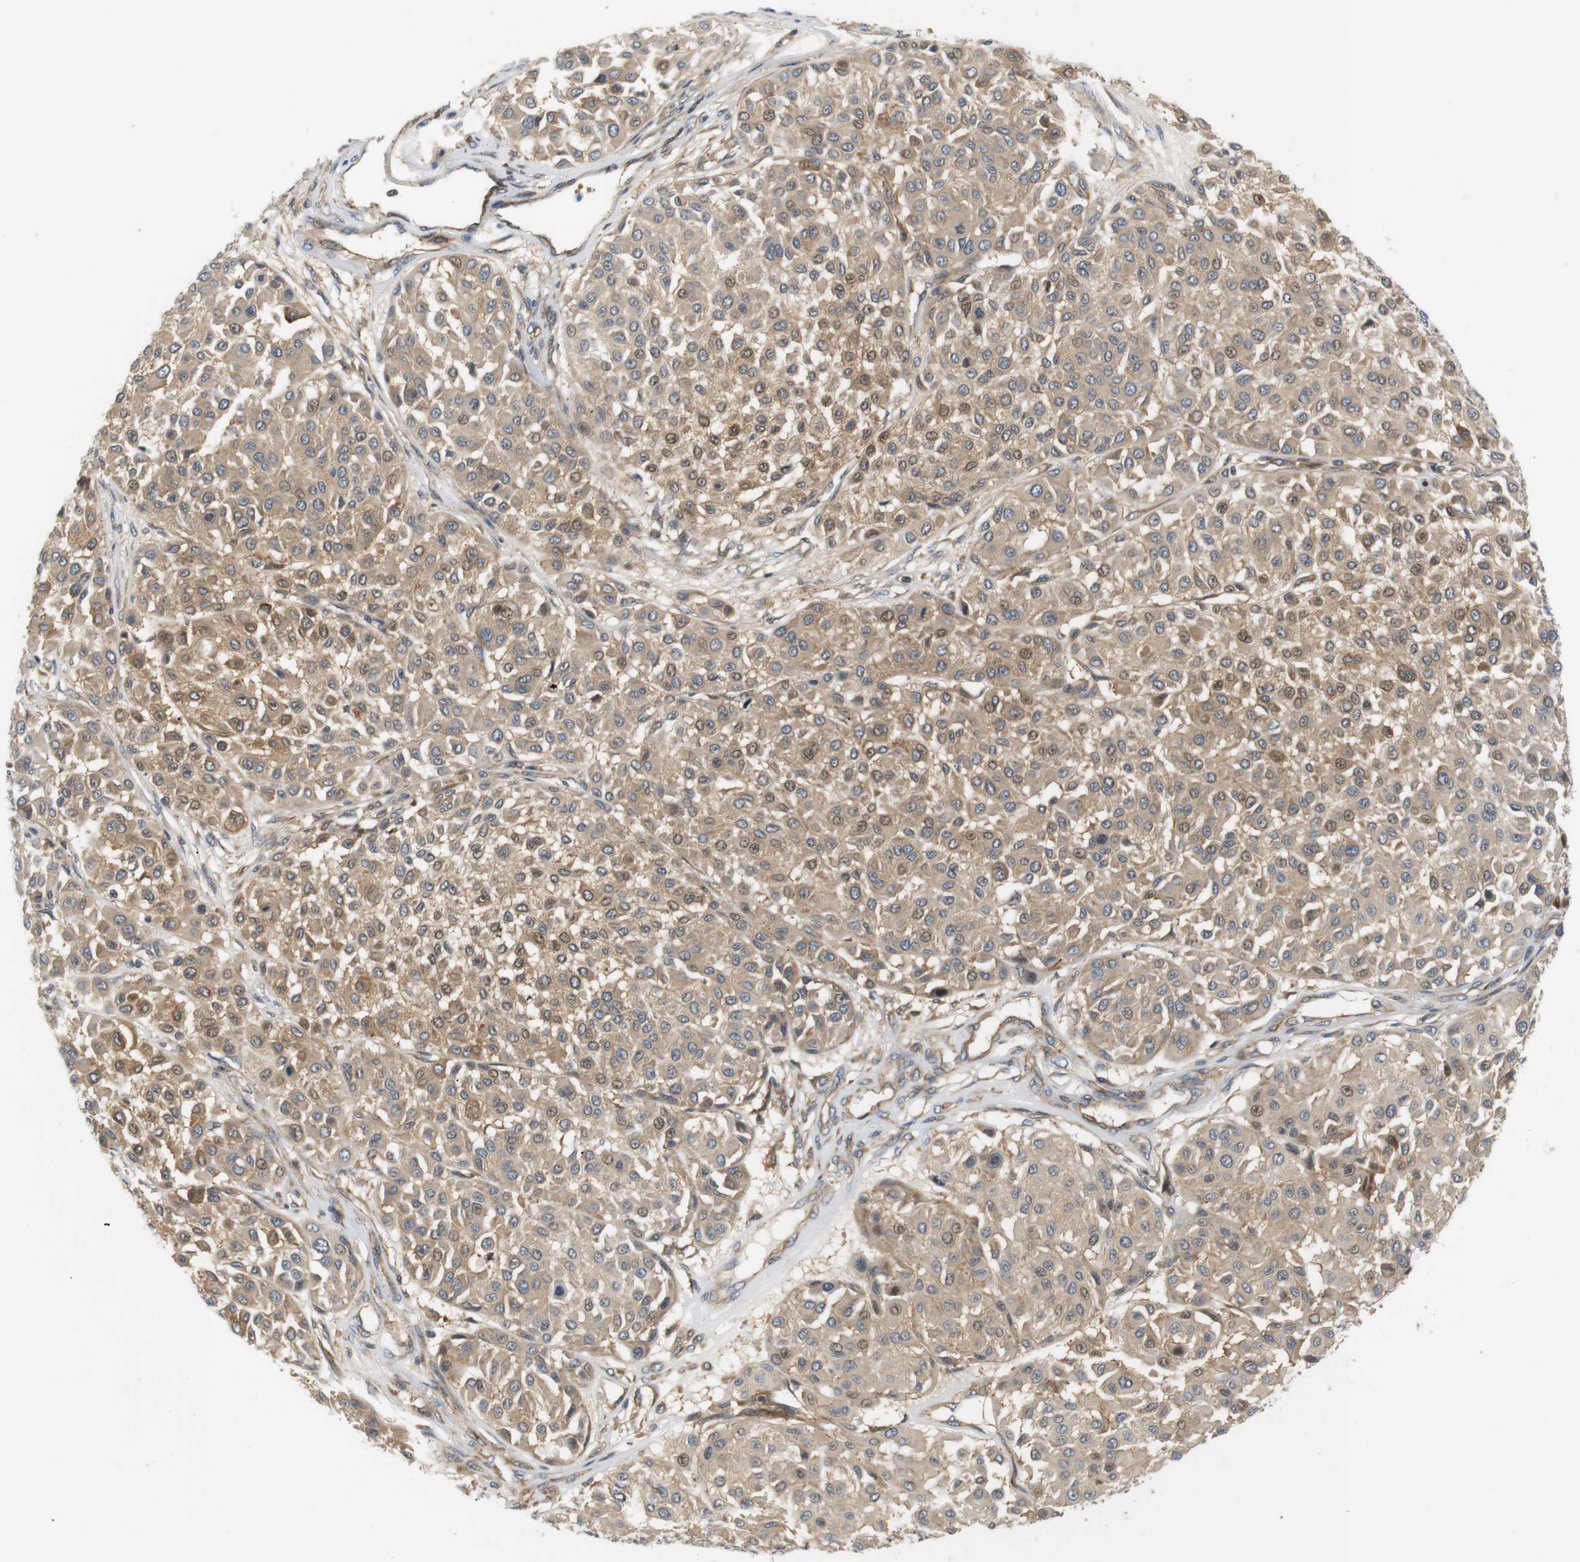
{"staining": {"intensity": "weak", "quantity": ">75%", "location": "cytoplasmic/membranous"}, "tissue": "melanoma", "cell_type": "Tumor cells", "image_type": "cancer", "snomed": [{"axis": "morphology", "description": "Malignant melanoma, Metastatic site"}, {"axis": "topography", "description": "Soft tissue"}], "caption": "IHC of malignant melanoma (metastatic site) demonstrates low levels of weak cytoplasmic/membranous expression in approximately >75% of tumor cells. The staining is performed using DAB (3,3'-diaminobenzidine) brown chromogen to label protein expression. The nuclei are counter-stained blue using hematoxylin.", "gene": "SH3GLB1", "patient": {"sex": "male", "age": 41}}